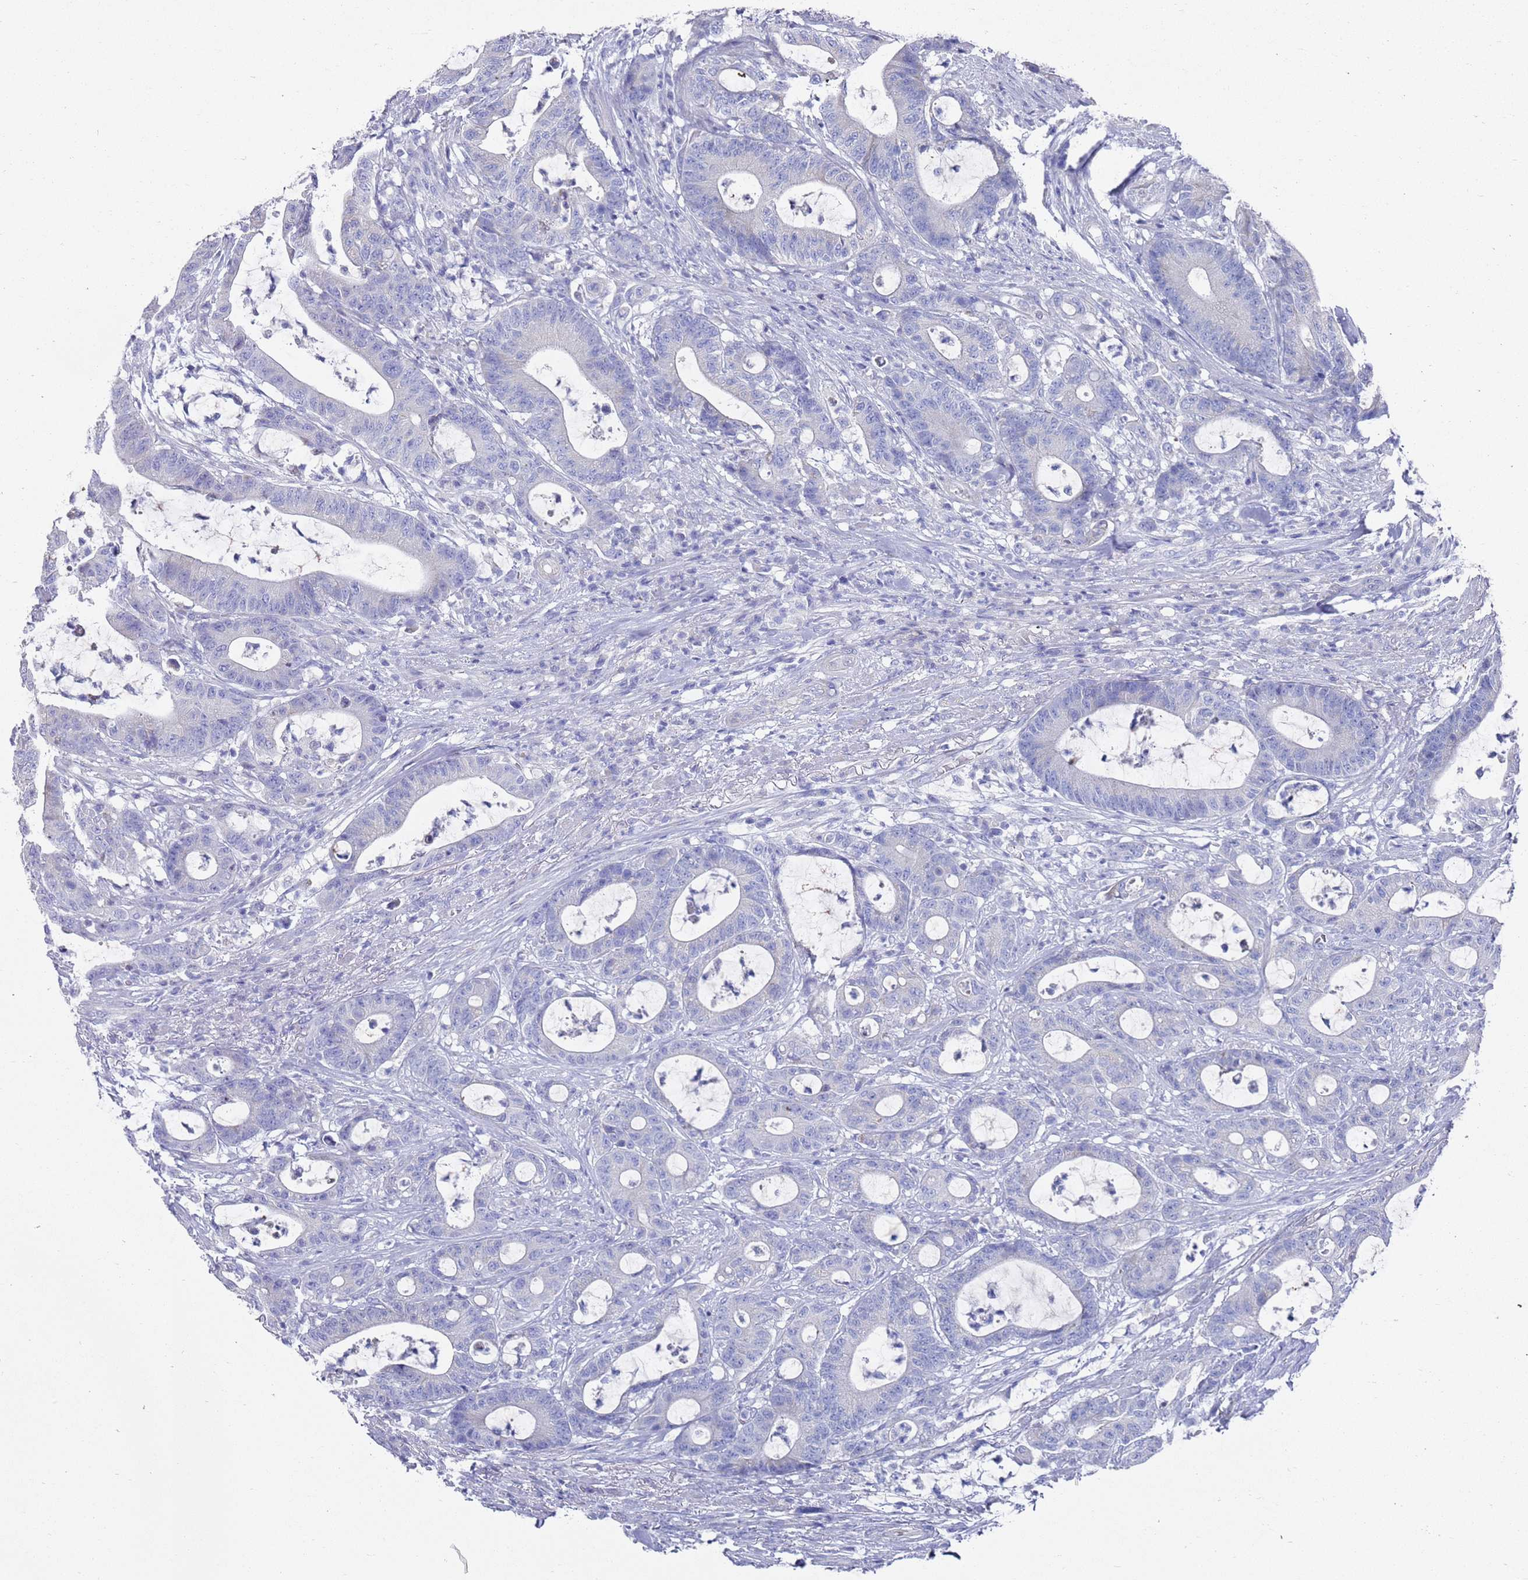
{"staining": {"intensity": "negative", "quantity": "none", "location": "none"}, "tissue": "colorectal cancer", "cell_type": "Tumor cells", "image_type": "cancer", "snomed": [{"axis": "morphology", "description": "Adenocarcinoma, NOS"}, {"axis": "topography", "description": "Colon"}], "caption": "An IHC micrograph of colorectal cancer is shown. There is no staining in tumor cells of colorectal cancer.", "gene": "SCAPER", "patient": {"sex": "female", "age": 84}}